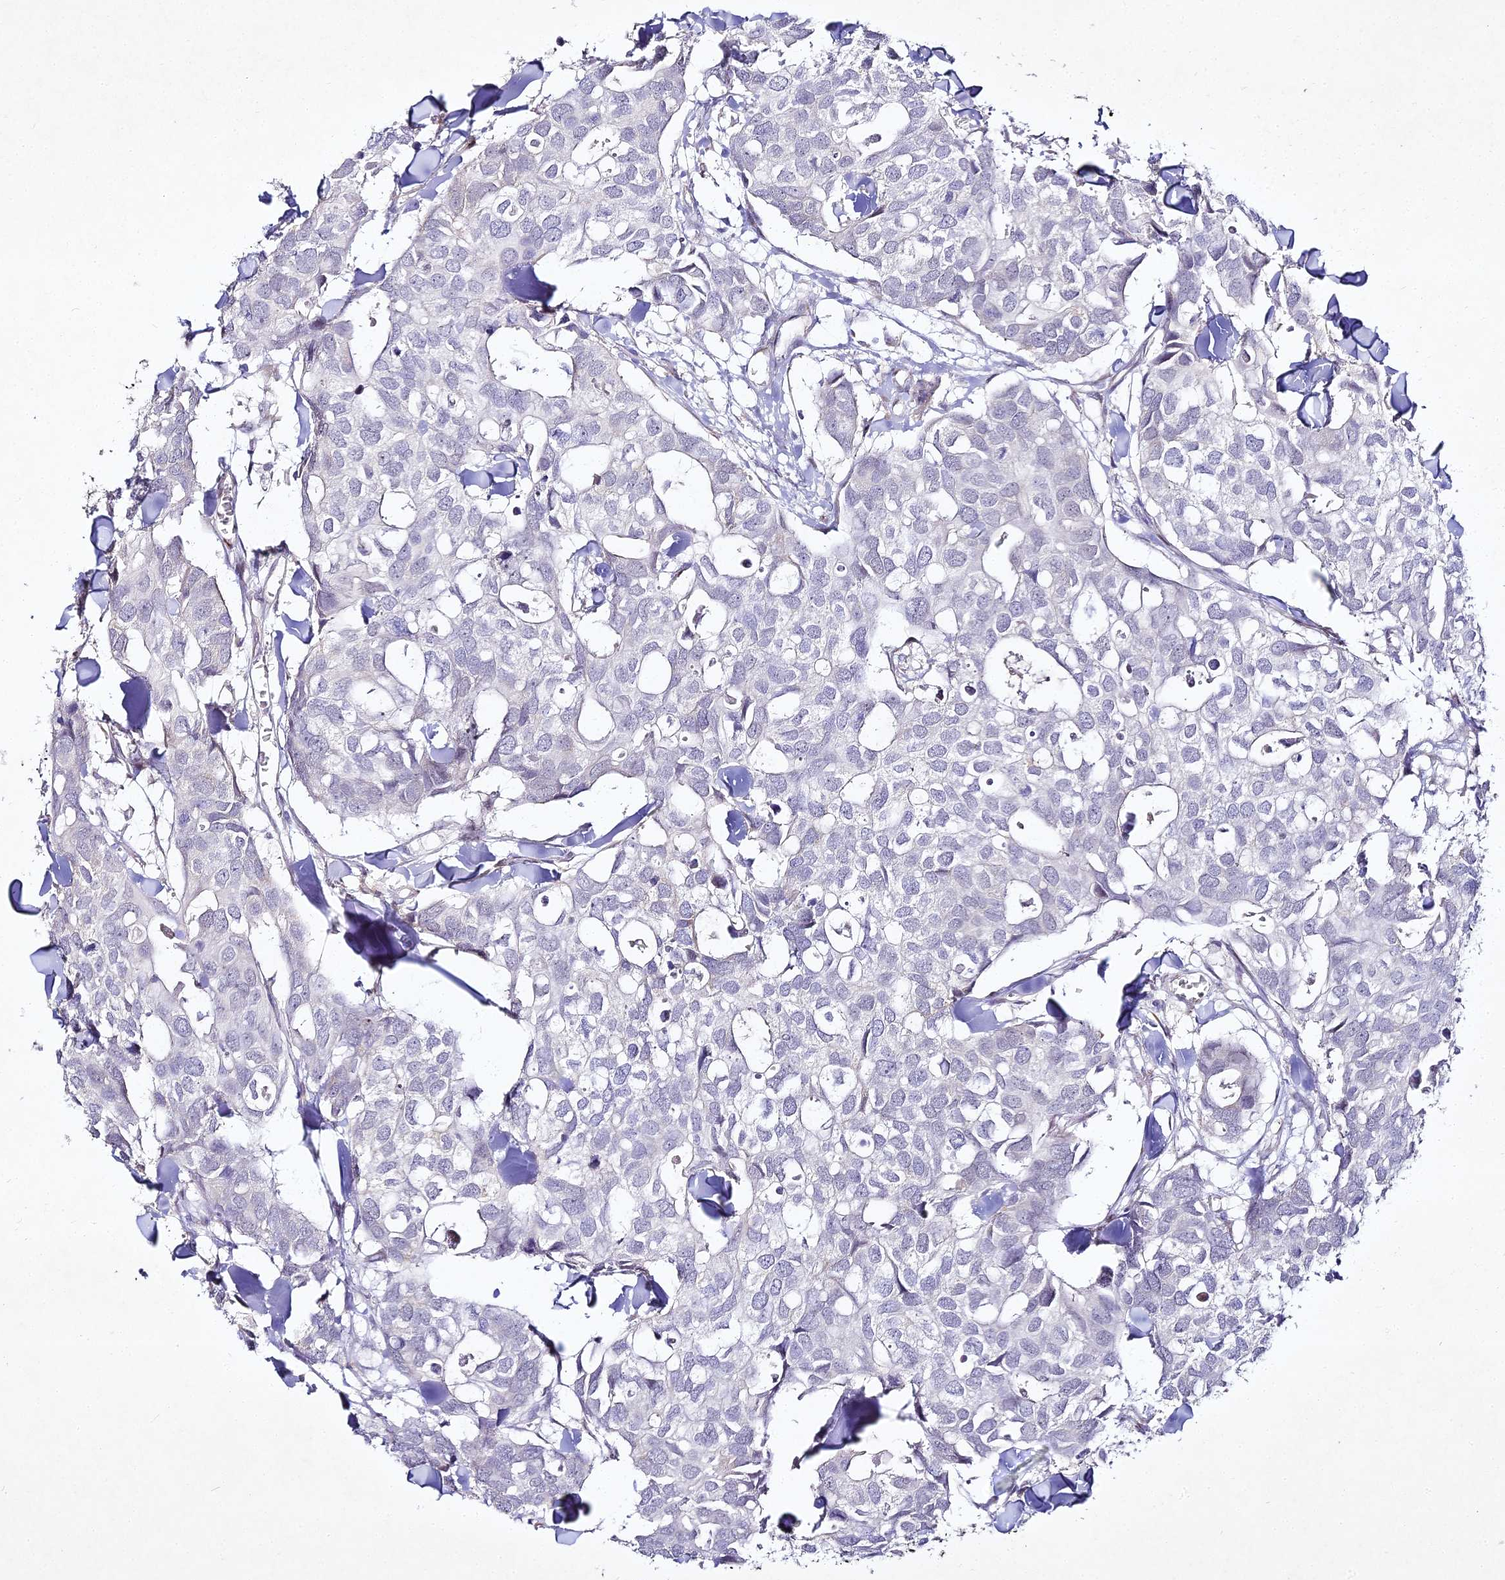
{"staining": {"intensity": "negative", "quantity": "none", "location": "none"}, "tissue": "breast cancer", "cell_type": "Tumor cells", "image_type": "cancer", "snomed": [{"axis": "morphology", "description": "Duct carcinoma"}, {"axis": "topography", "description": "Breast"}], "caption": "The image displays no staining of tumor cells in breast cancer (intraductal carcinoma).", "gene": "ALPG", "patient": {"sex": "female", "age": 83}}